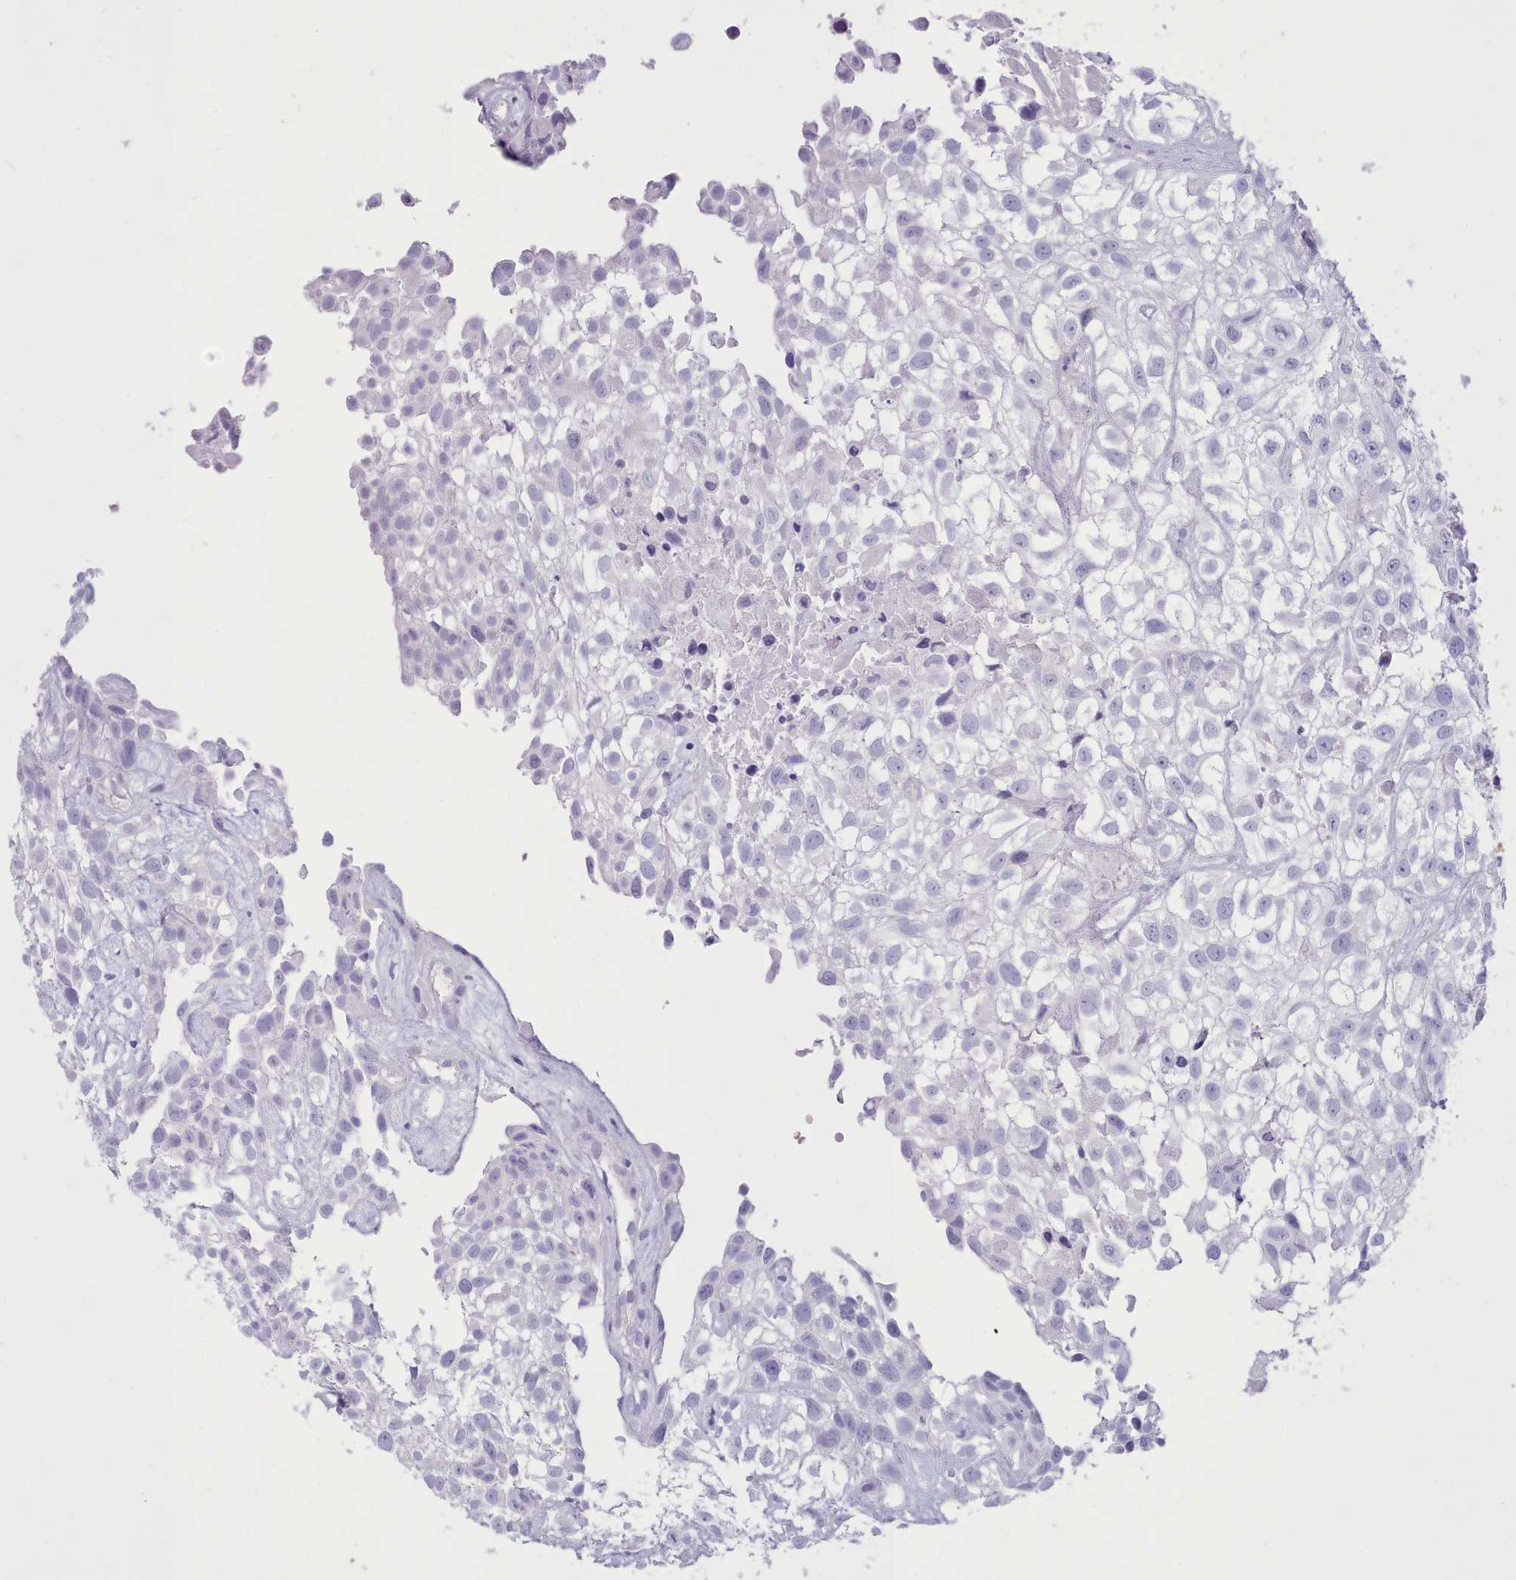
{"staining": {"intensity": "negative", "quantity": "none", "location": "none"}, "tissue": "urothelial cancer", "cell_type": "Tumor cells", "image_type": "cancer", "snomed": [{"axis": "morphology", "description": "Urothelial carcinoma, High grade"}, {"axis": "topography", "description": "Urinary bladder"}], "caption": "Immunohistochemistry (IHC) histopathology image of human urothelial carcinoma (high-grade) stained for a protein (brown), which reveals no staining in tumor cells. (Stains: DAB immunohistochemistry (IHC) with hematoxylin counter stain, Microscopy: brightfield microscopy at high magnification).", "gene": "TMEM253", "patient": {"sex": "male", "age": 56}}